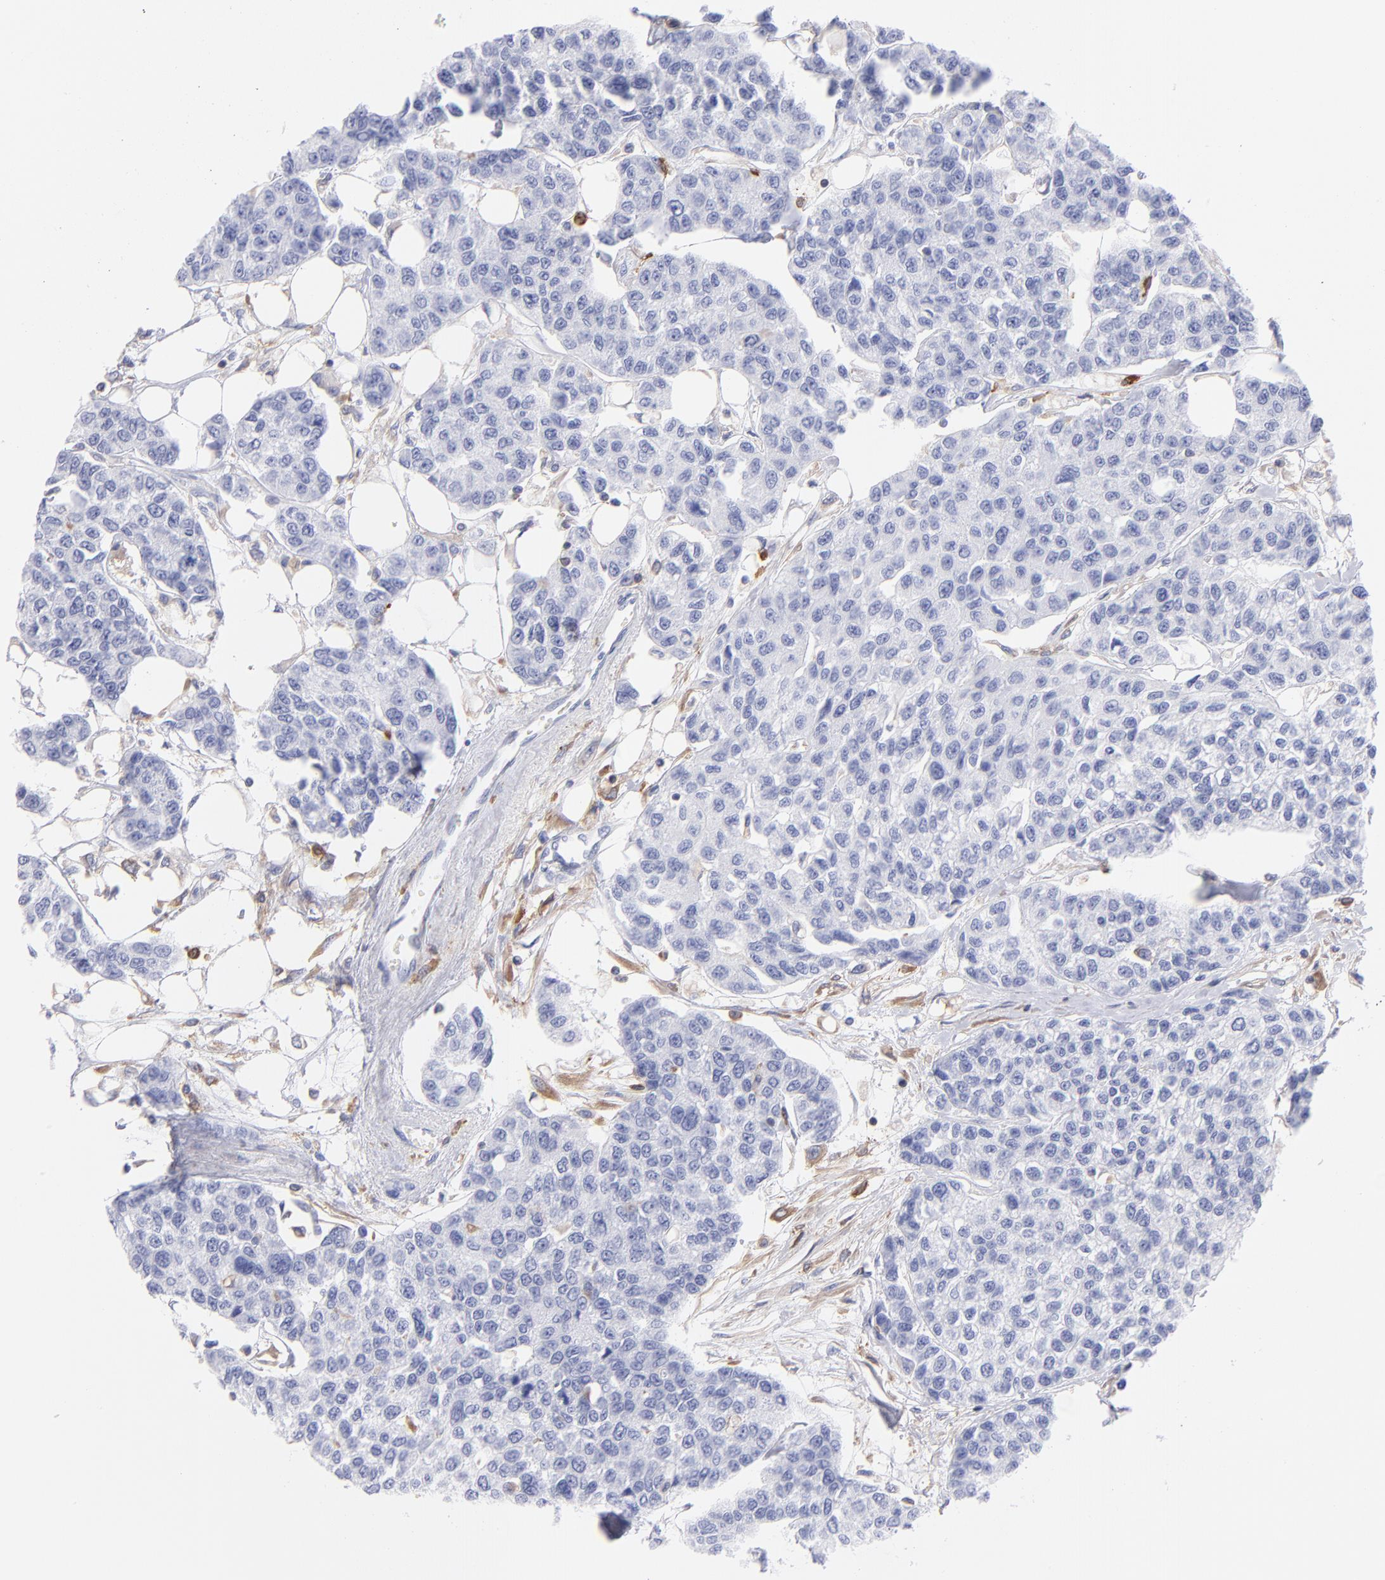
{"staining": {"intensity": "negative", "quantity": "none", "location": "none"}, "tissue": "breast cancer", "cell_type": "Tumor cells", "image_type": "cancer", "snomed": [{"axis": "morphology", "description": "Duct carcinoma"}, {"axis": "topography", "description": "Breast"}], "caption": "The photomicrograph reveals no significant expression in tumor cells of intraductal carcinoma (breast). (Brightfield microscopy of DAB (3,3'-diaminobenzidine) immunohistochemistry at high magnification).", "gene": "PRKCA", "patient": {"sex": "female", "age": 51}}